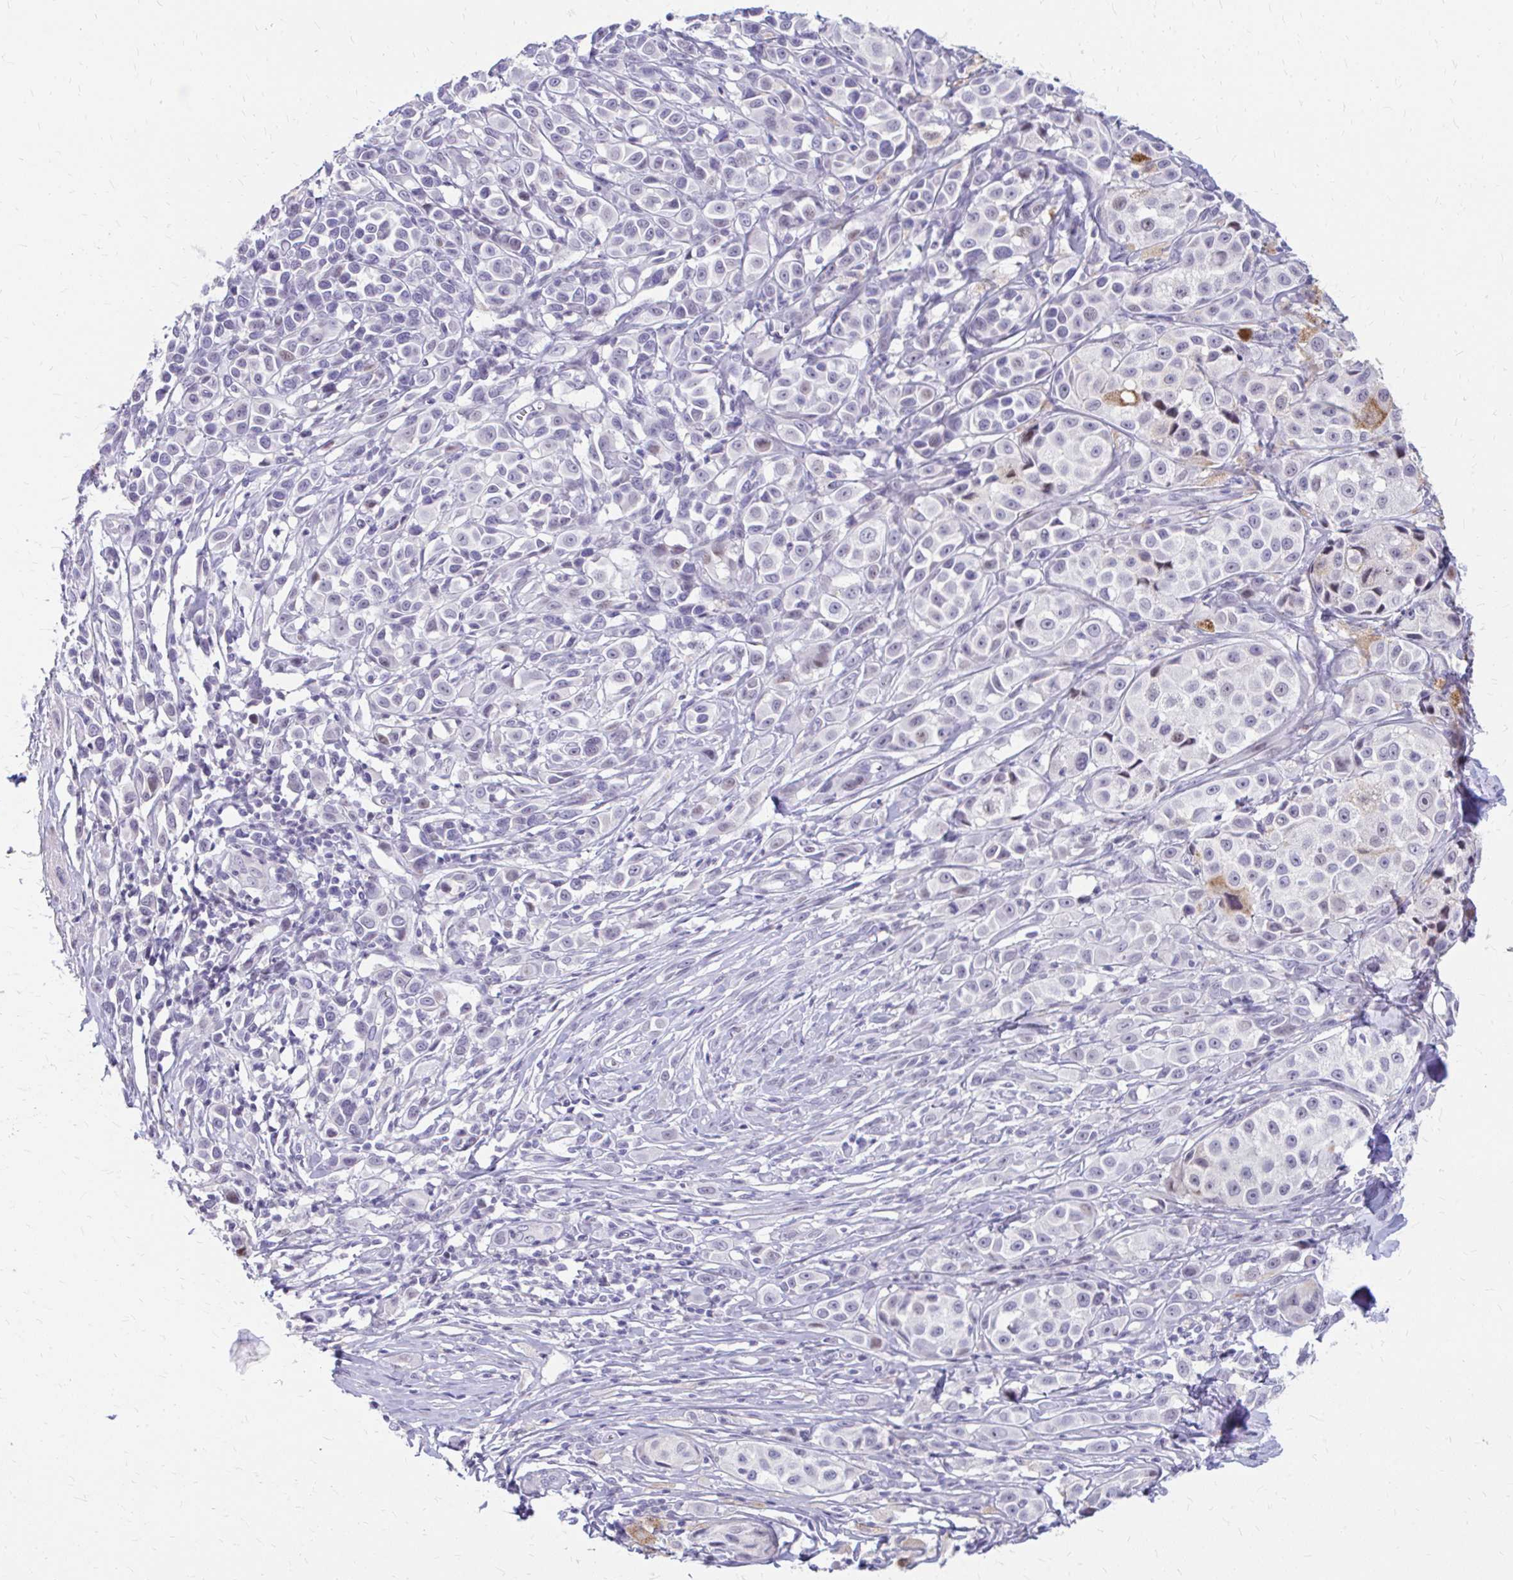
{"staining": {"intensity": "weak", "quantity": "<25%", "location": "nuclear"}, "tissue": "melanoma", "cell_type": "Tumor cells", "image_type": "cancer", "snomed": [{"axis": "morphology", "description": "Malignant melanoma, NOS"}, {"axis": "topography", "description": "Skin"}], "caption": "Histopathology image shows no protein expression in tumor cells of malignant melanoma tissue.", "gene": "RGS16", "patient": {"sex": "male", "age": 39}}